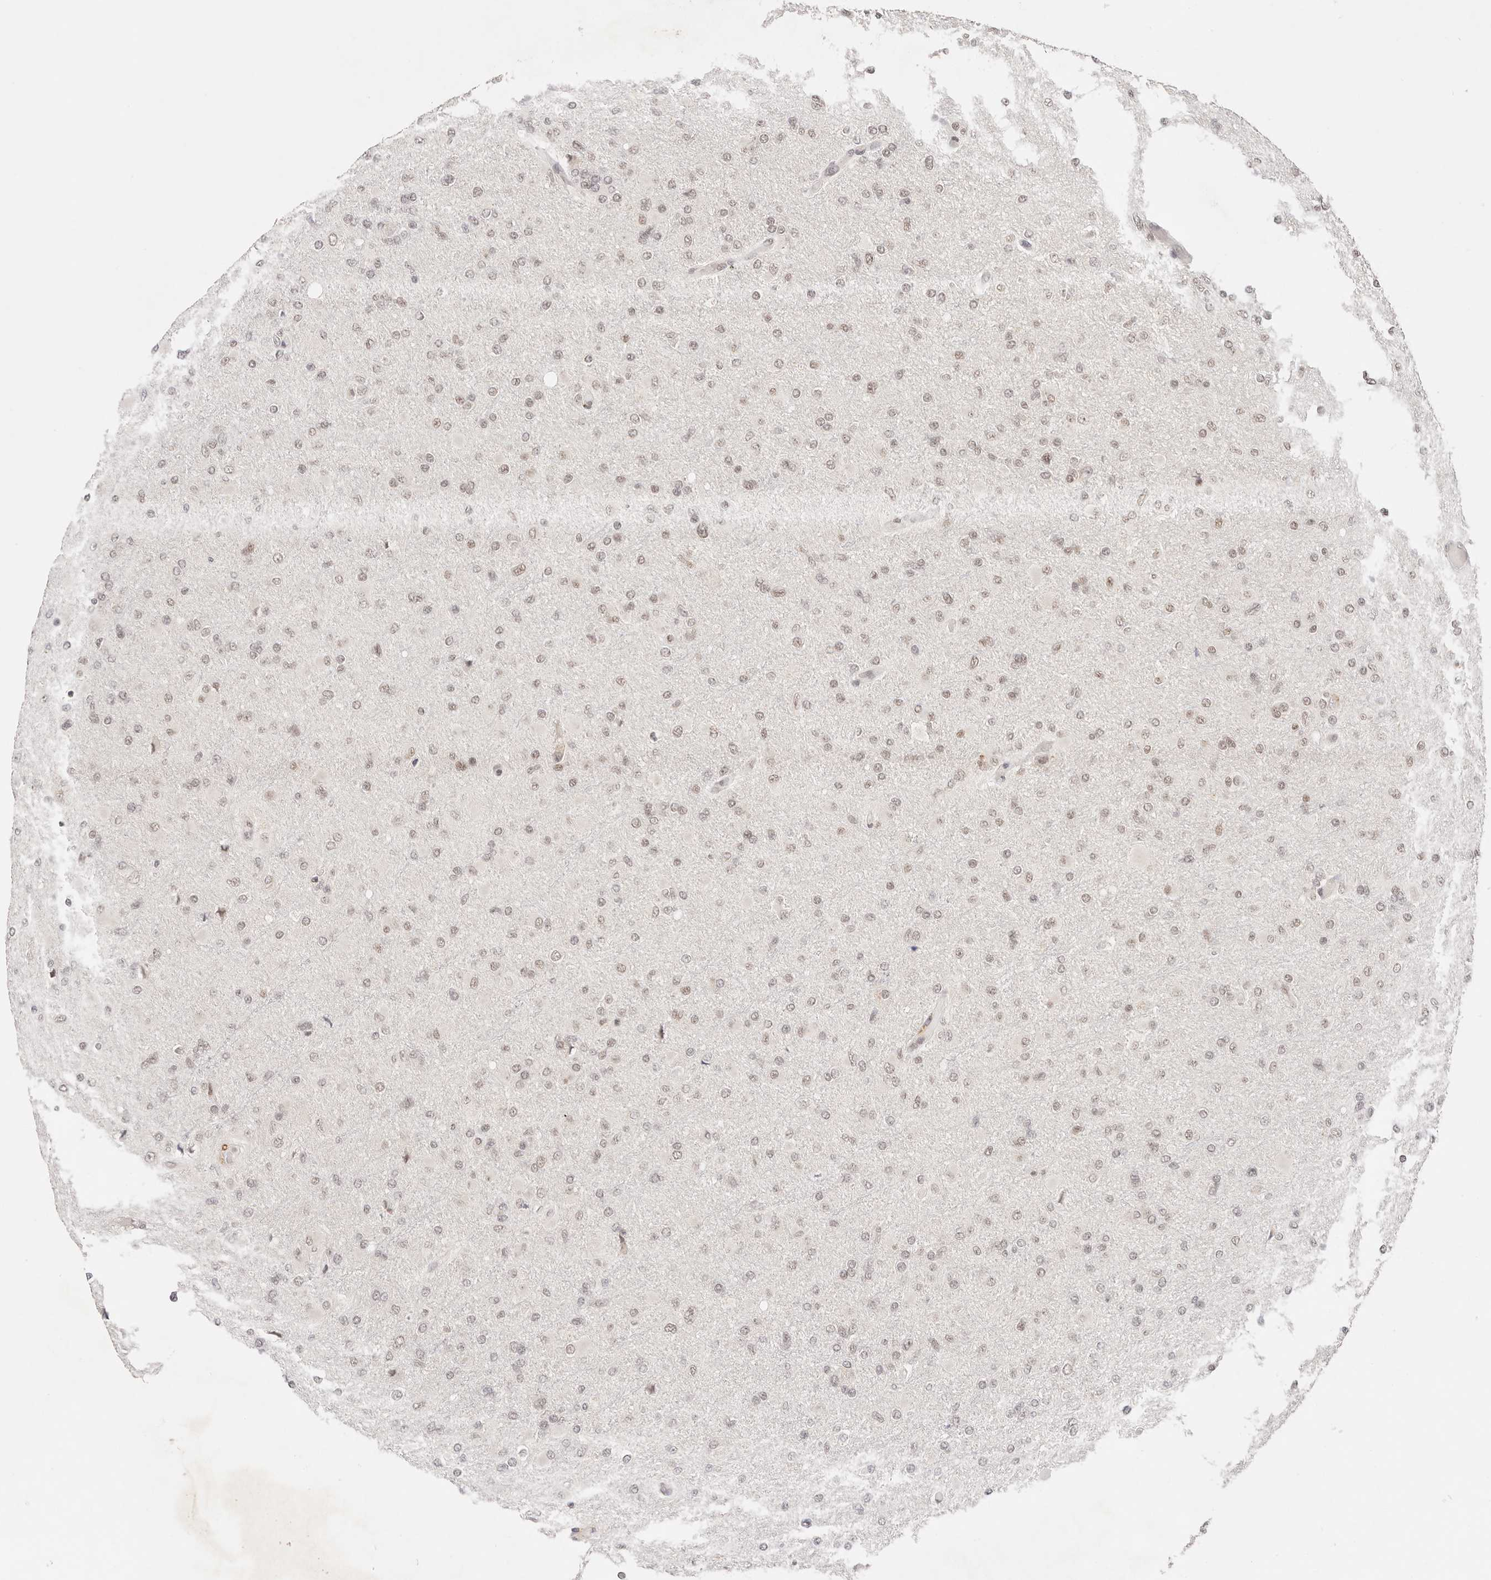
{"staining": {"intensity": "weak", "quantity": ">75%", "location": "nuclear"}, "tissue": "glioma", "cell_type": "Tumor cells", "image_type": "cancer", "snomed": [{"axis": "morphology", "description": "Glioma, malignant, High grade"}, {"axis": "topography", "description": "Cerebral cortex"}], "caption": "DAB immunohistochemical staining of malignant glioma (high-grade) displays weak nuclear protein positivity in approximately >75% of tumor cells. Nuclei are stained in blue.", "gene": "RFC3", "patient": {"sex": "female", "age": 36}}